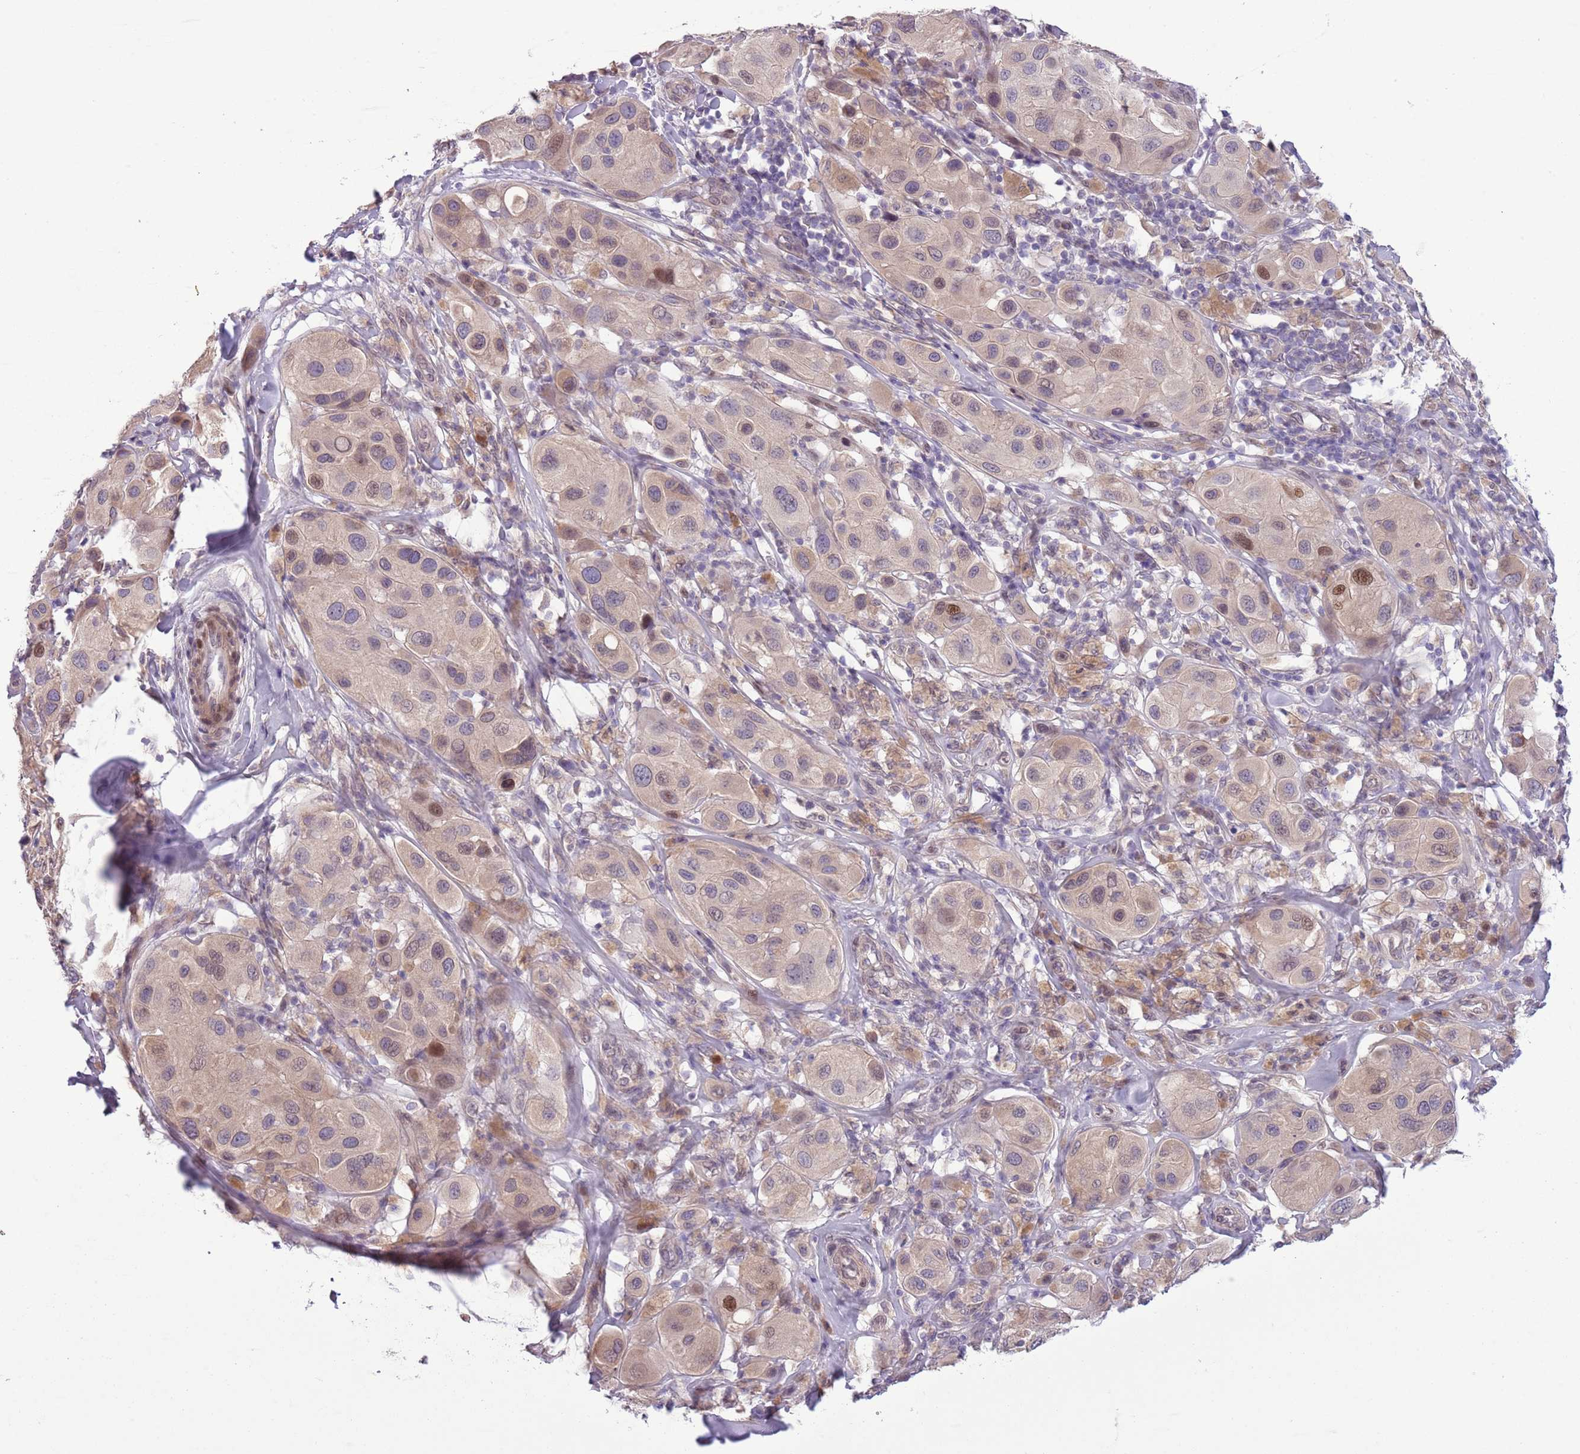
{"staining": {"intensity": "moderate", "quantity": "<25%", "location": "nuclear"}, "tissue": "melanoma", "cell_type": "Tumor cells", "image_type": "cancer", "snomed": [{"axis": "morphology", "description": "Malignant melanoma, Metastatic site"}, {"axis": "topography", "description": "Skin"}], "caption": "DAB (3,3'-diaminobenzidine) immunohistochemical staining of melanoma shows moderate nuclear protein staining in about <25% of tumor cells. (DAB = brown stain, brightfield microscopy at high magnification).", "gene": "CCND2", "patient": {"sex": "male", "age": 41}}